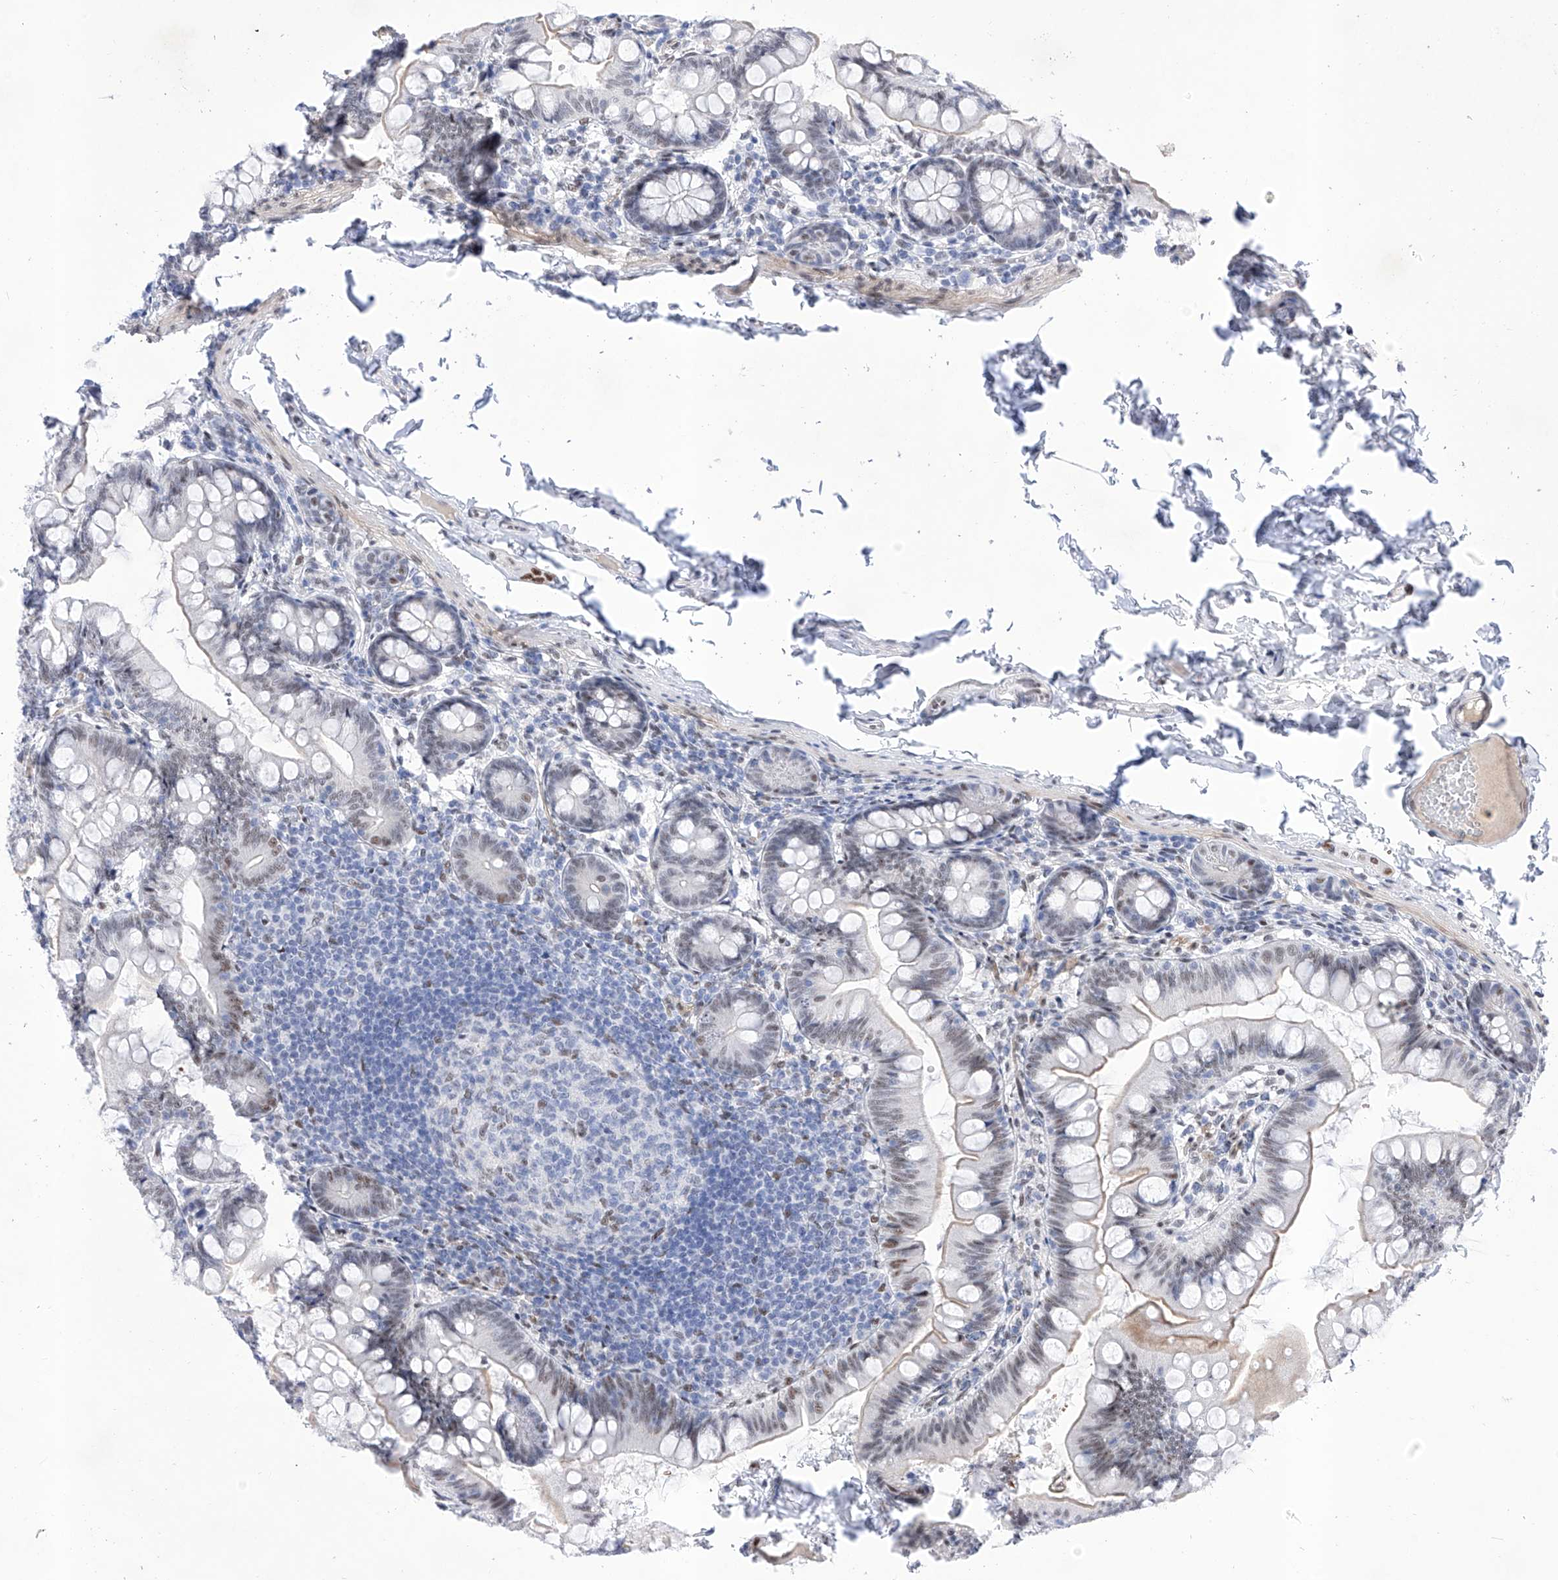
{"staining": {"intensity": "moderate", "quantity": "<25%", "location": "nuclear"}, "tissue": "small intestine", "cell_type": "Glandular cells", "image_type": "normal", "snomed": [{"axis": "morphology", "description": "Normal tissue, NOS"}, {"axis": "topography", "description": "Small intestine"}], "caption": "Protein expression analysis of normal human small intestine reveals moderate nuclear positivity in approximately <25% of glandular cells. Nuclei are stained in blue.", "gene": "ATN1", "patient": {"sex": "male", "age": 7}}